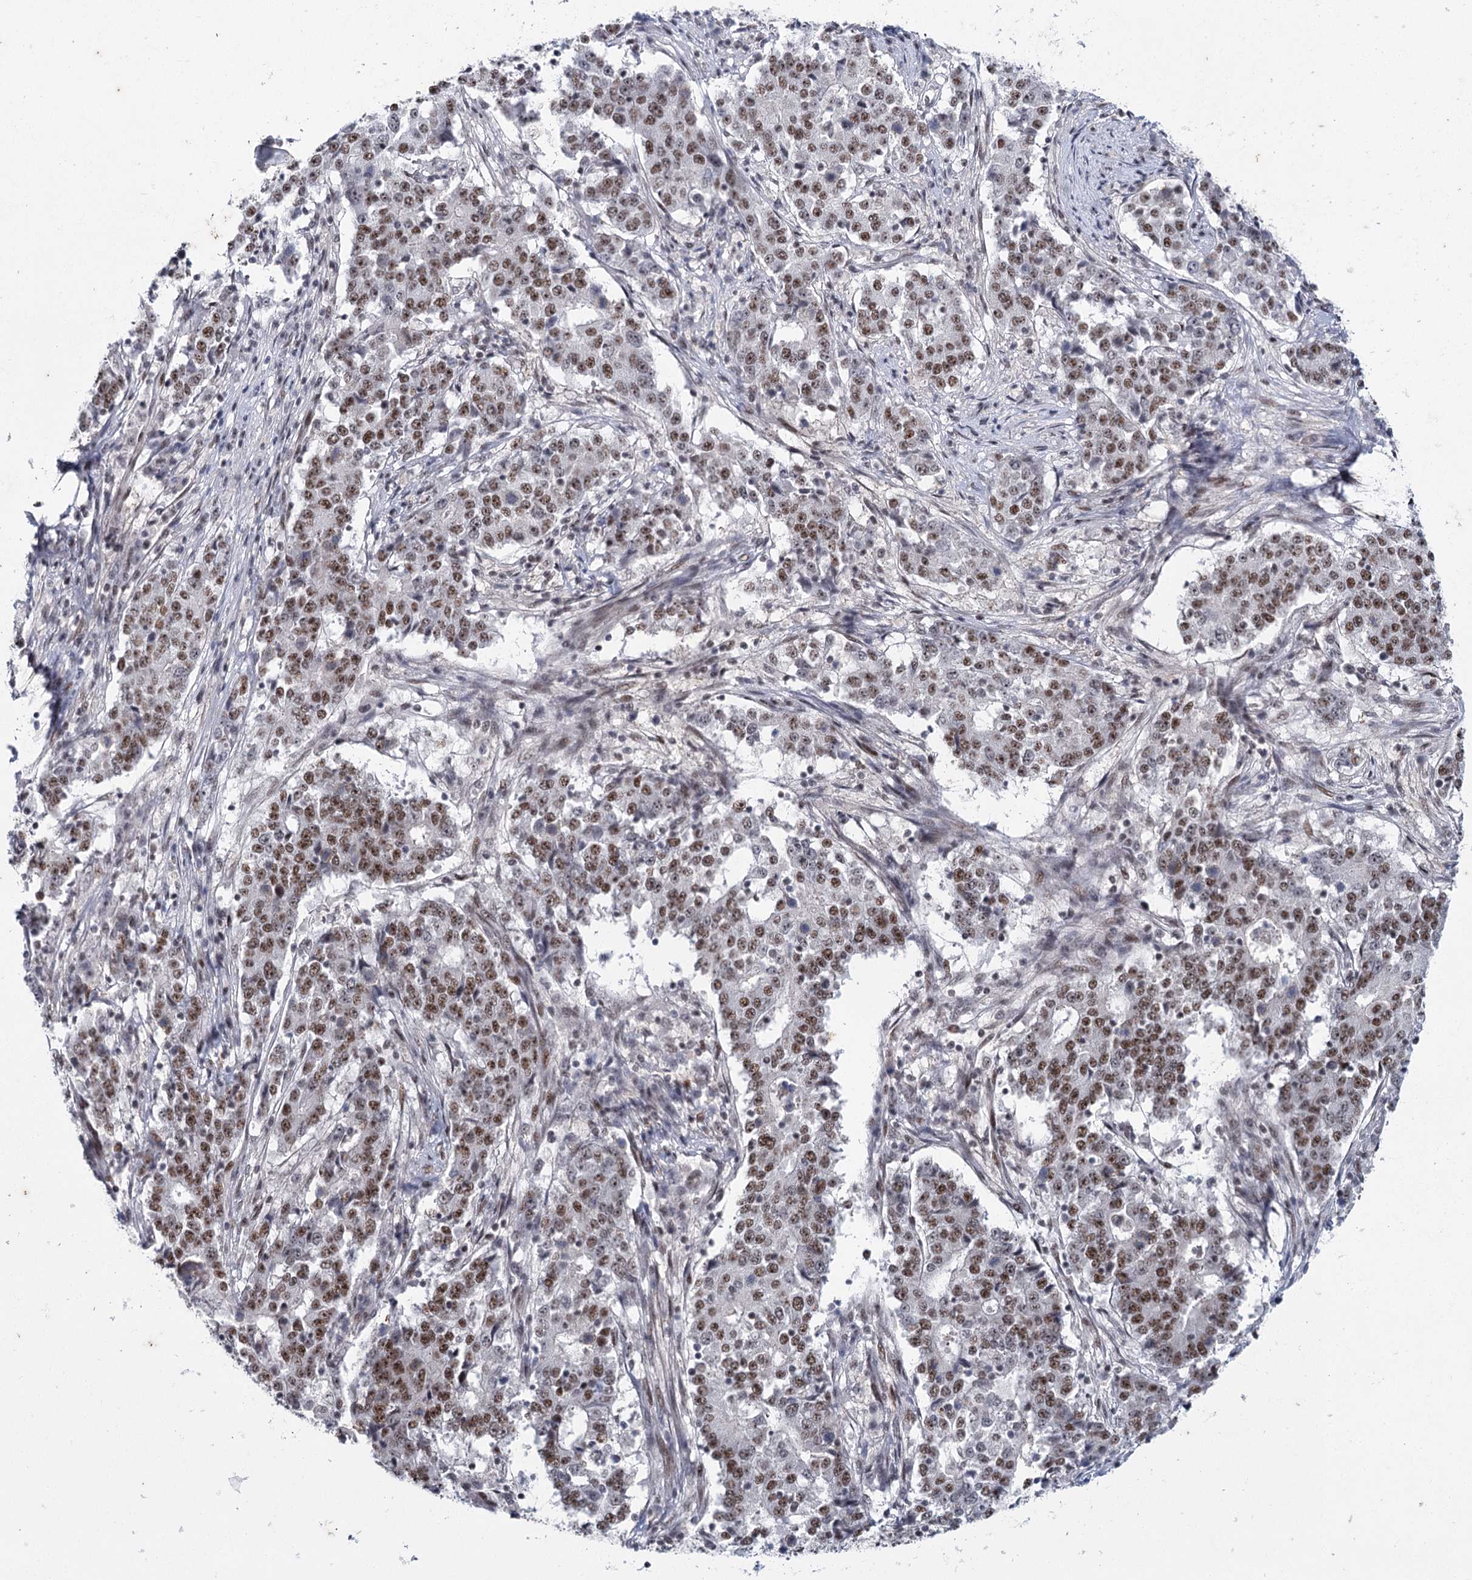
{"staining": {"intensity": "moderate", "quantity": ">75%", "location": "nuclear"}, "tissue": "stomach cancer", "cell_type": "Tumor cells", "image_type": "cancer", "snomed": [{"axis": "morphology", "description": "Adenocarcinoma, NOS"}, {"axis": "topography", "description": "Stomach"}], "caption": "This is an image of immunohistochemistry (IHC) staining of adenocarcinoma (stomach), which shows moderate expression in the nuclear of tumor cells.", "gene": "SCAF8", "patient": {"sex": "male", "age": 59}}